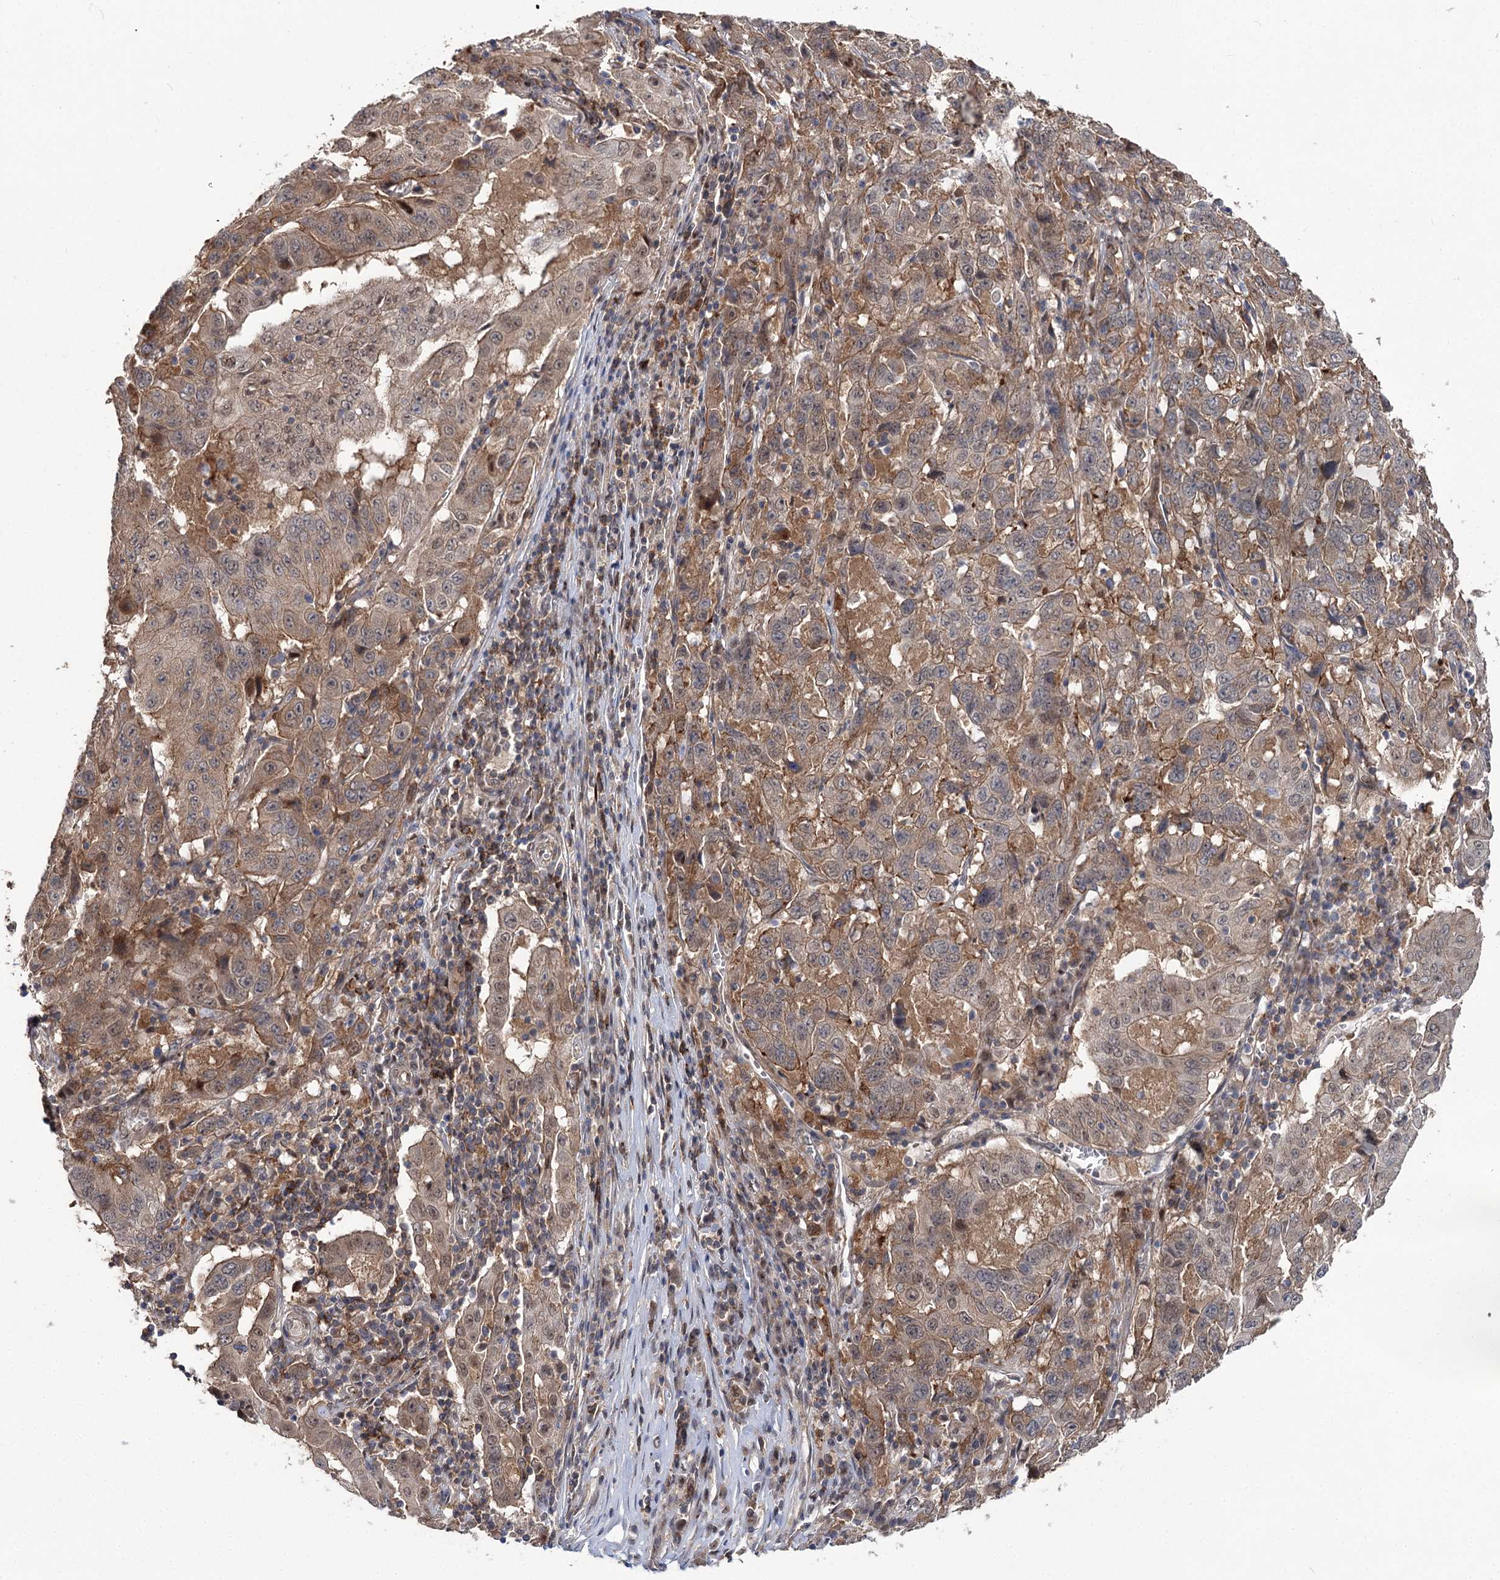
{"staining": {"intensity": "moderate", "quantity": "25%-75%", "location": "cytoplasmic/membranous,nuclear"}, "tissue": "pancreatic cancer", "cell_type": "Tumor cells", "image_type": "cancer", "snomed": [{"axis": "morphology", "description": "Adenocarcinoma, NOS"}, {"axis": "topography", "description": "Pancreas"}], "caption": "Immunohistochemistry (IHC) (DAB (3,3'-diaminobenzidine)) staining of pancreatic adenocarcinoma shows moderate cytoplasmic/membranous and nuclear protein positivity in about 25%-75% of tumor cells.", "gene": "STX6", "patient": {"sex": "male", "age": 63}}